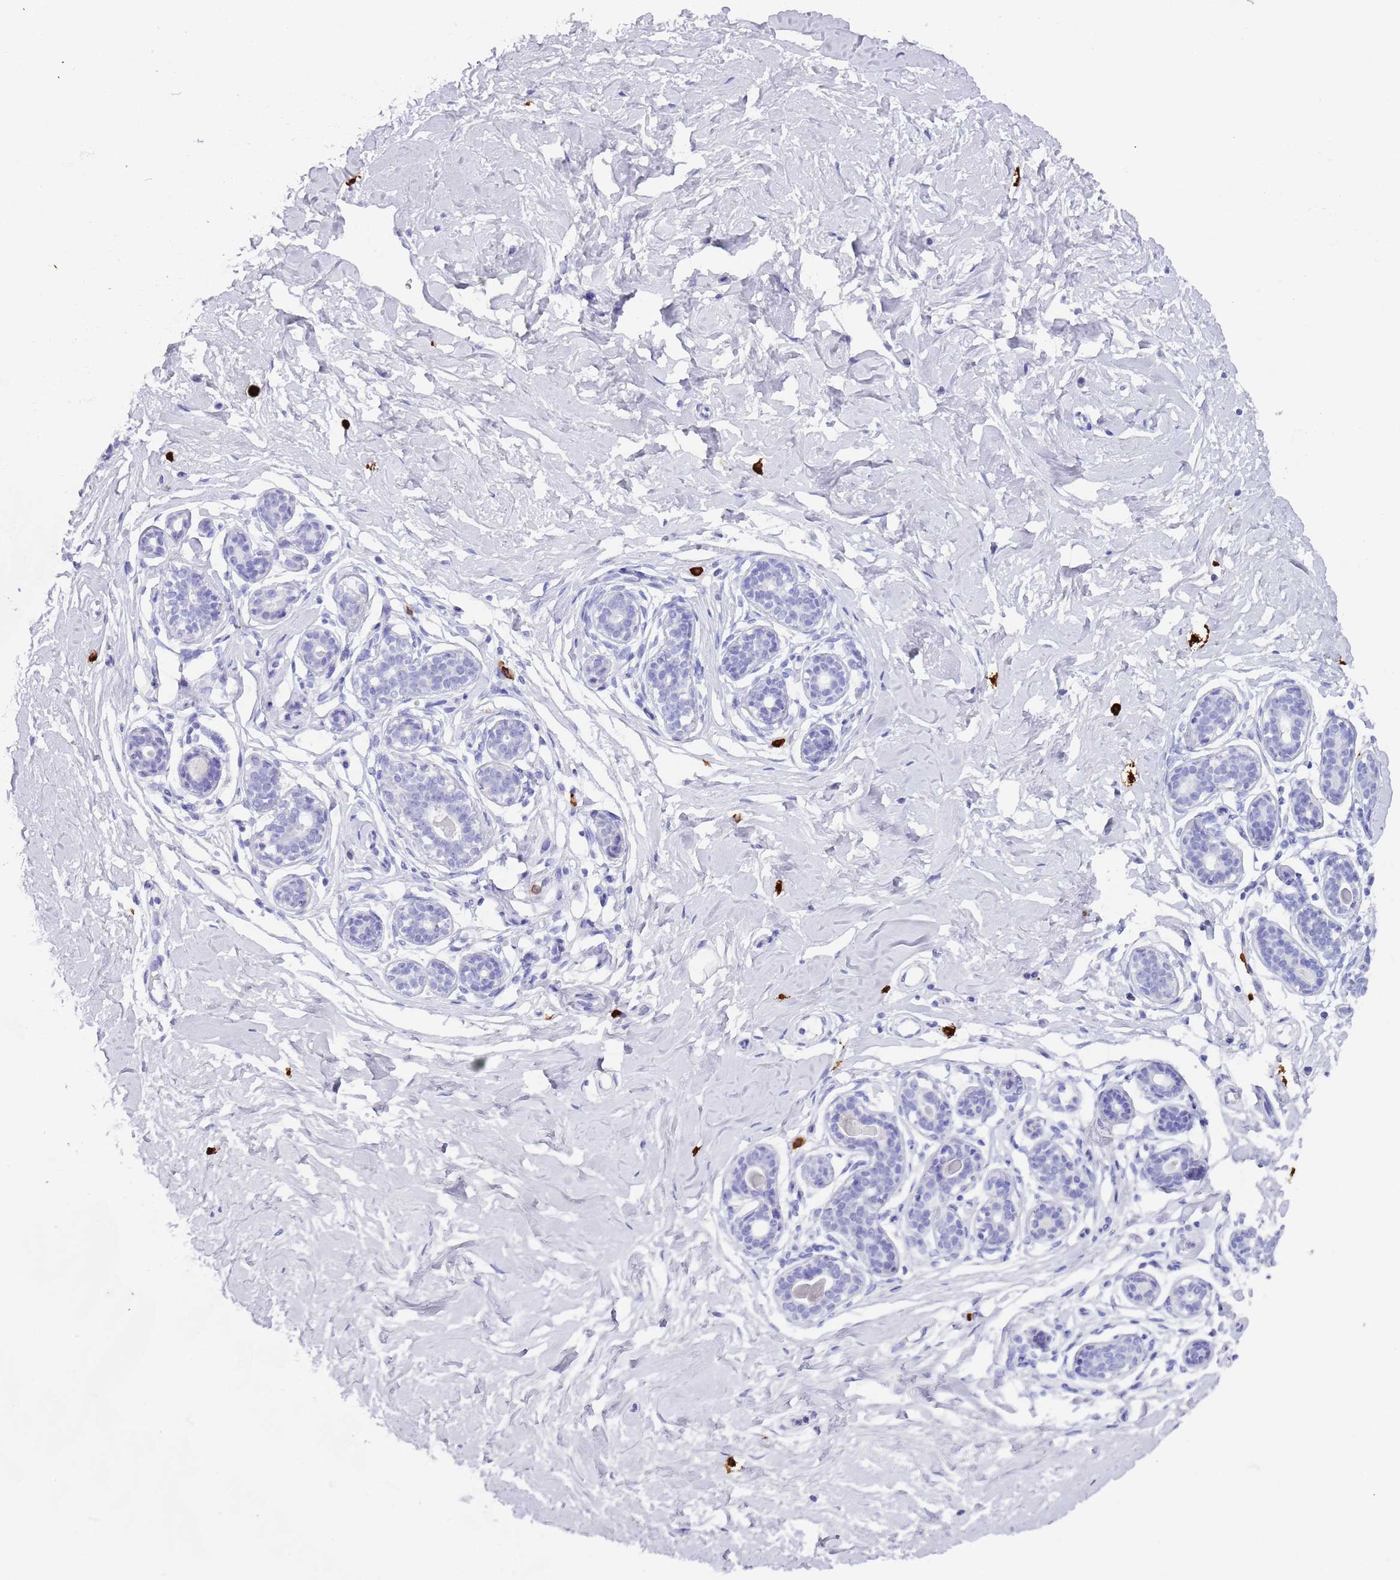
{"staining": {"intensity": "negative", "quantity": "none", "location": "none"}, "tissue": "breast", "cell_type": "Adipocytes", "image_type": "normal", "snomed": [{"axis": "morphology", "description": "Normal tissue, NOS"}, {"axis": "morphology", "description": "Adenoma, NOS"}, {"axis": "topography", "description": "Breast"}], "caption": "High magnification brightfield microscopy of normal breast stained with DAB (brown) and counterstained with hematoxylin (blue): adipocytes show no significant positivity. (DAB (3,3'-diaminobenzidine) immunohistochemistry (IHC), high magnification).", "gene": "MYADML2", "patient": {"sex": "female", "age": 23}}